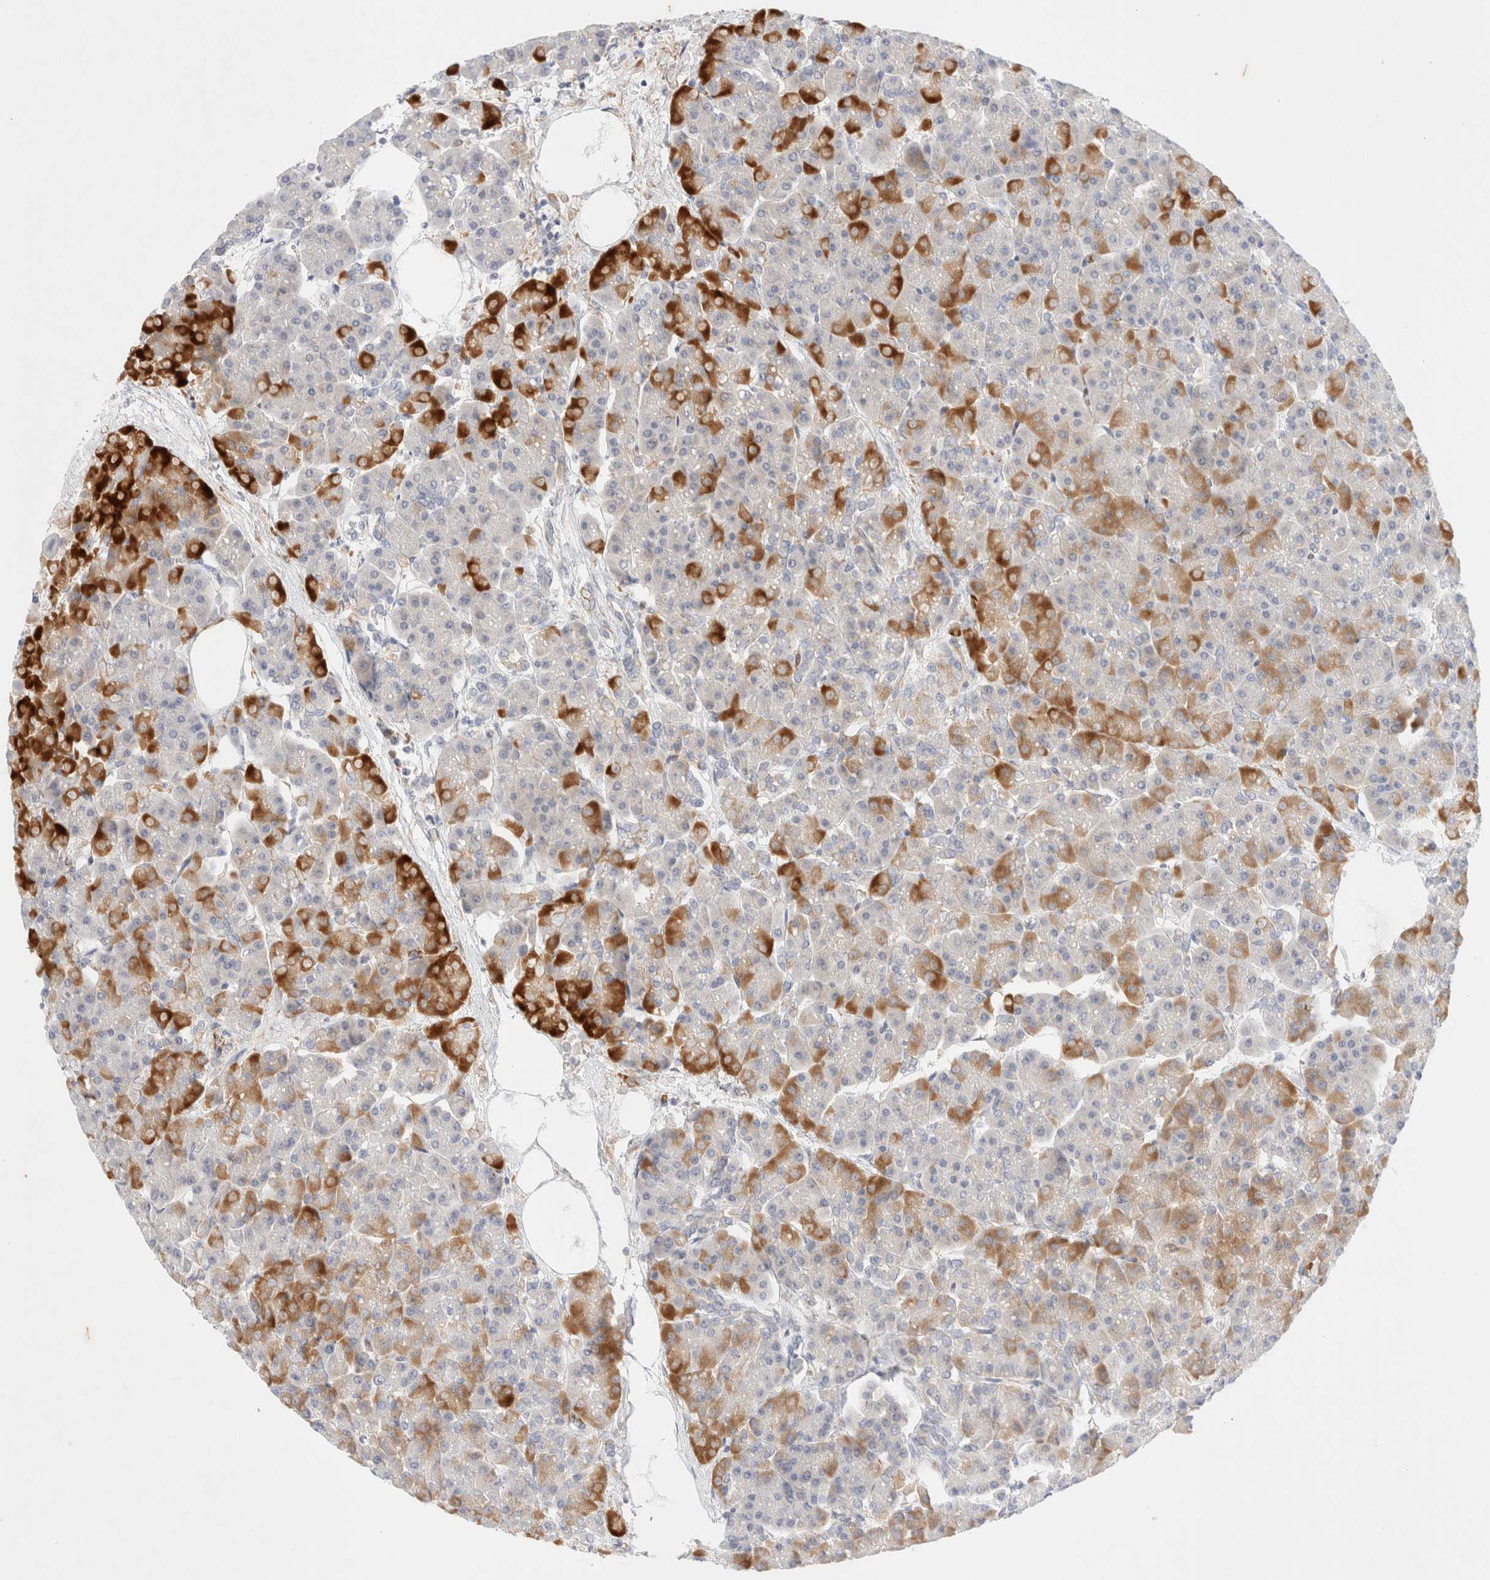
{"staining": {"intensity": "strong", "quantity": "<25%", "location": "cytoplasmic/membranous"}, "tissue": "pancreas", "cell_type": "Exocrine glandular cells", "image_type": "normal", "snomed": [{"axis": "morphology", "description": "Normal tissue, NOS"}, {"axis": "topography", "description": "Pancreas"}], "caption": "Immunohistochemistry (IHC) staining of unremarkable pancreas, which displays medium levels of strong cytoplasmic/membranous positivity in approximately <25% of exocrine glandular cells indicating strong cytoplasmic/membranous protein positivity. The staining was performed using DAB (3,3'-diaminobenzidine) (brown) for protein detection and nuclei were counterstained in hematoxylin (blue).", "gene": "SLC25A48", "patient": {"sex": "female", "age": 70}}